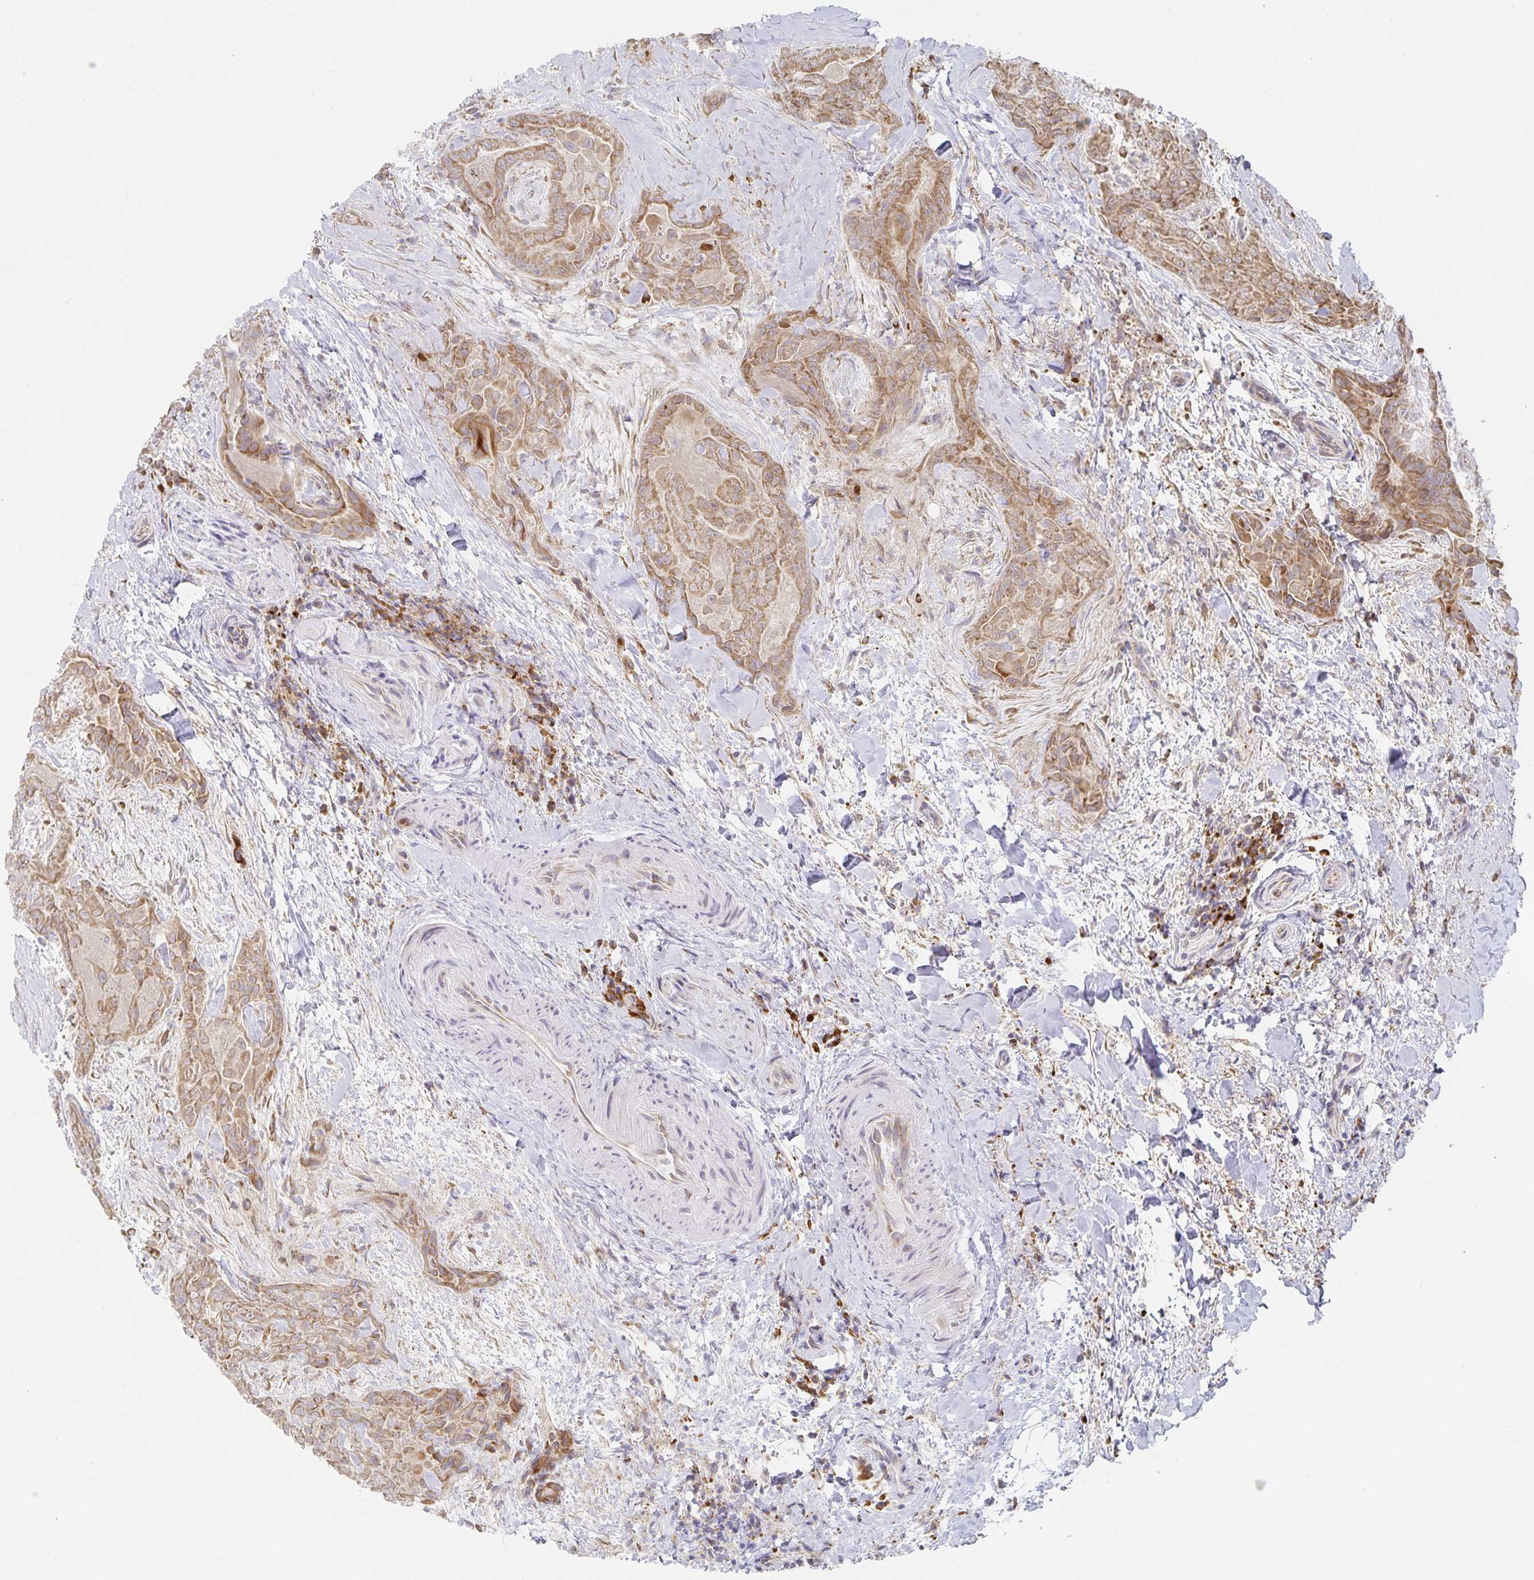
{"staining": {"intensity": "moderate", "quantity": ">75%", "location": "cytoplasmic/membranous"}, "tissue": "thyroid cancer", "cell_type": "Tumor cells", "image_type": "cancer", "snomed": [{"axis": "morphology", "description": "Papillary adenocarcinoma, NOS"}, {"axis": "topography", "description": "Thyroid gland"}], "caption": "Immunohistochemistry (IHC) of human thyroid cancer demonstrates medium levels of moderate cytoplasmic/membranous positivity in about >75% of tumor cells.", "gene": "NOMO1", "patient": {"sex": "female", "age": 61}}